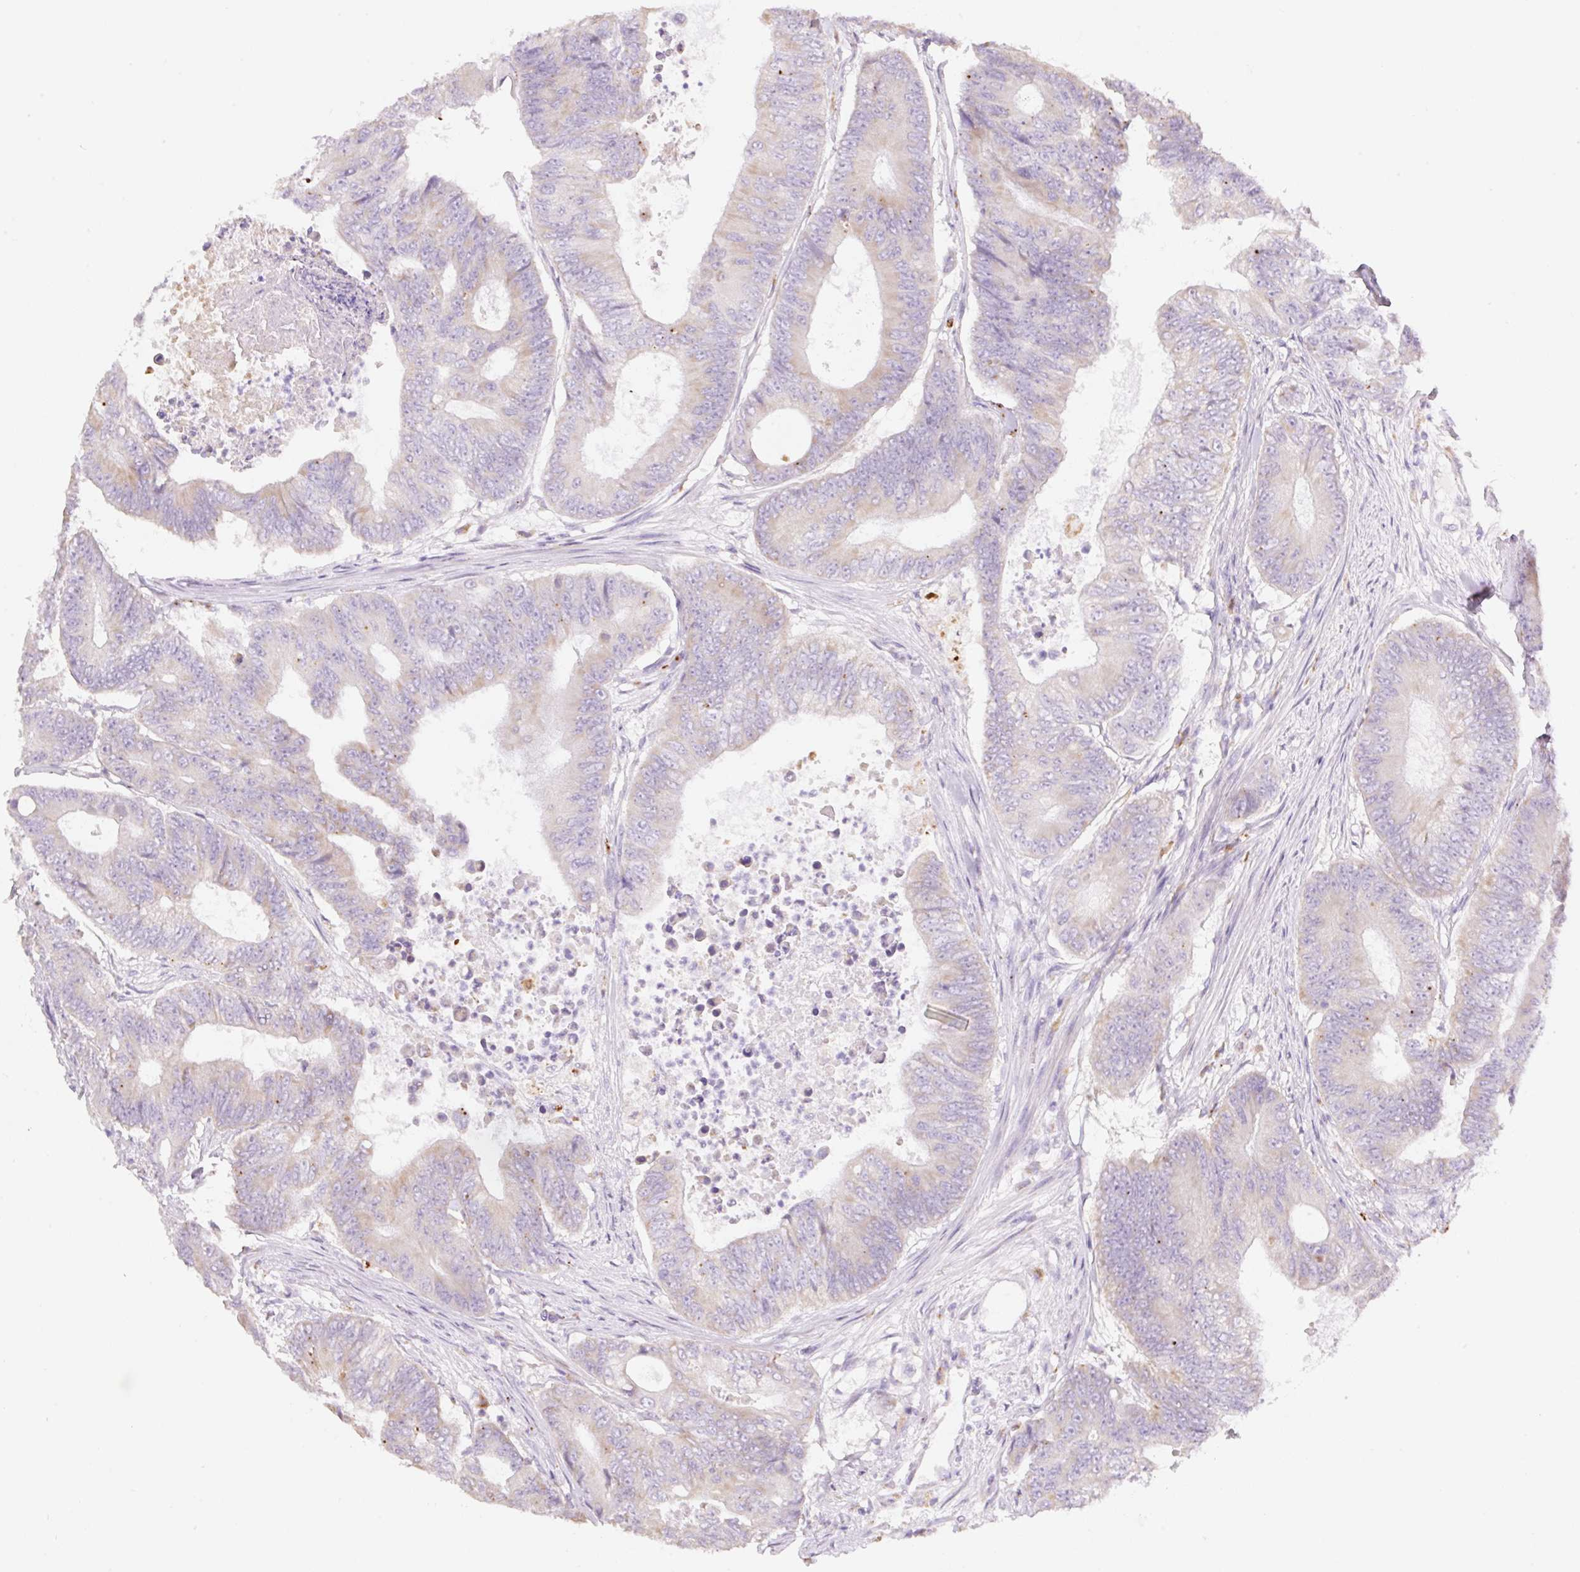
{"staining": {"intensity": "negative", "quantity": "none", "location": "none"}, "tissue": "colorectal cancer", "cell_type": "Tumor cells", "image_type": "cancer", "snomed": [{"axis": "morphology", "description": "Adenocarcinoma, NOS"}, {"axis": "topography", "description": "Colon"}], "caption": "An immunohistochemistry histopathology image of colorectal cancer (adenocarcinoma) is shown. There is no staining in tumor cells of colorectal cancer (adenocarcinoma).", "gene": "CLEC3A", "patient": {"sex": "female", "age": 48}}